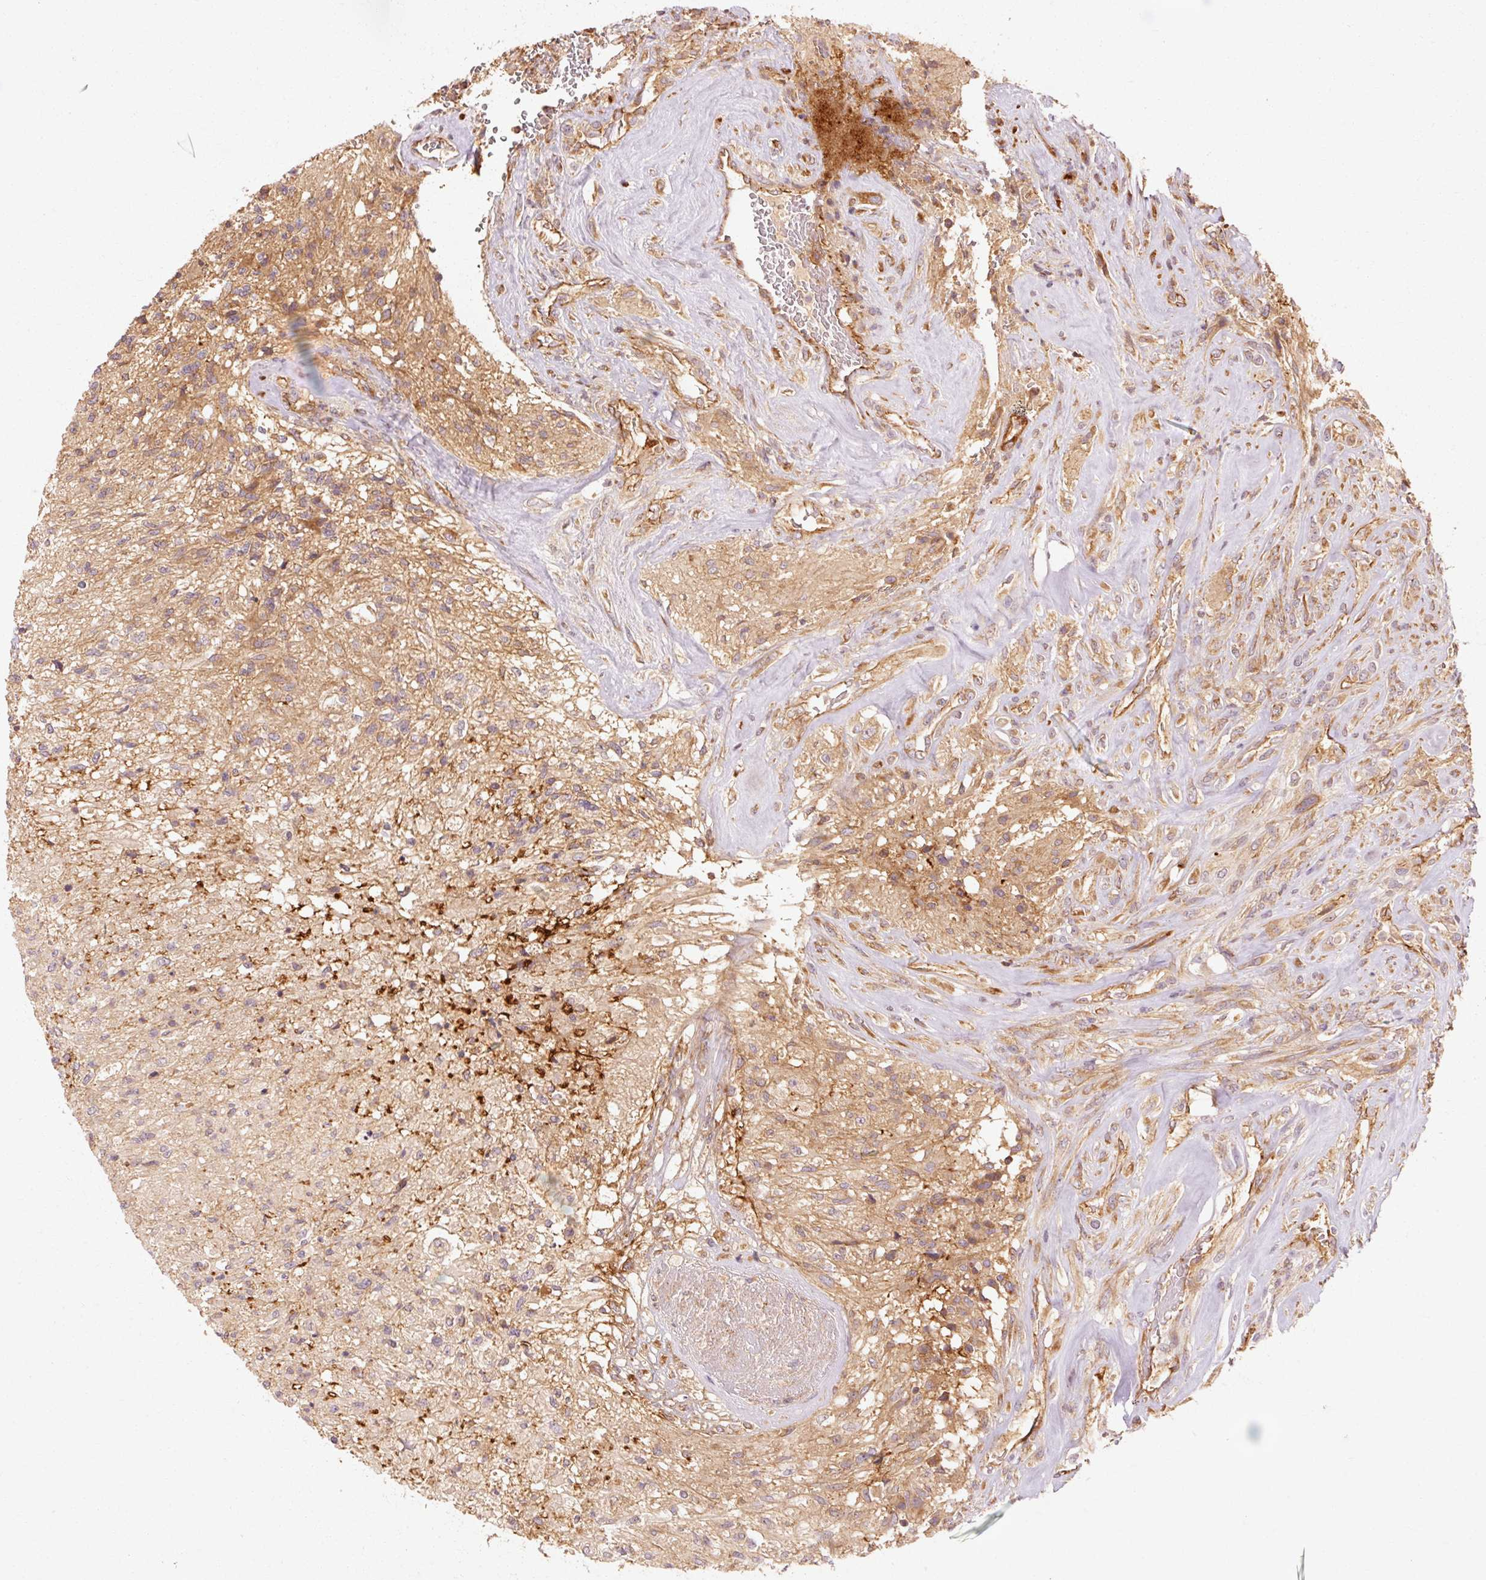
{"staining": {"intensity": "weak", "quantity": "<25%", "location": "cytoplasmic/membranous"}, "tissue": "glioma", "cell_type": "Tumor cells", "image_type": "cancer", "snomed": [{"axis": "morphology", "description": "Glioma, malignant, High grade"}, {"axis": "topography", "description": "Brain"}], "caption": "An image of glioma stained for a protein demonstrates no brown staining in tumor cells.", "gene": "CTNNA1", "patient": {"sex": "male", "age": 56}}